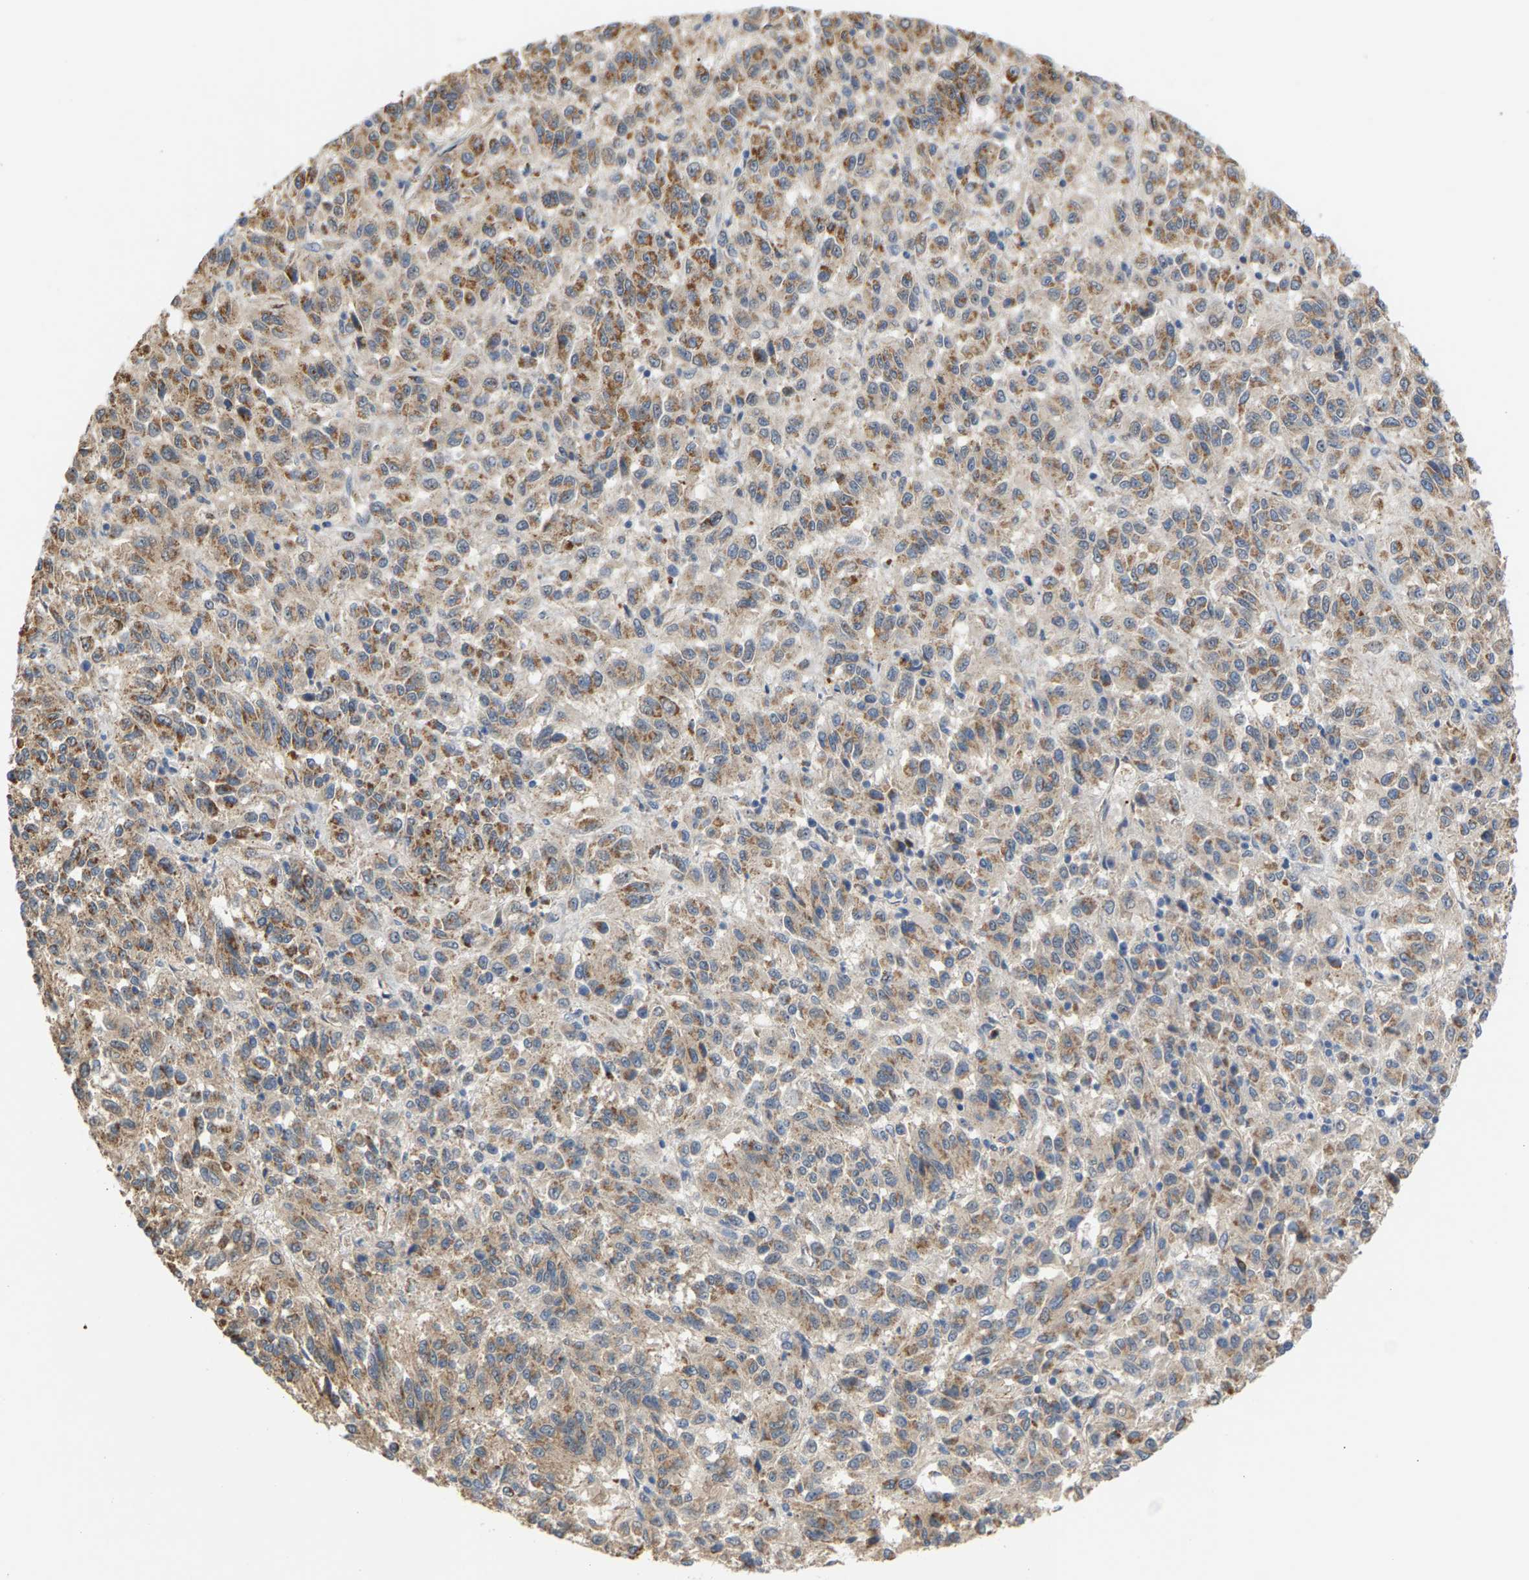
{"staining": {"intensity": "moderate", "quantity": ">75%", "location": "cytoplasmic/membranous"}, "tissue": "melanoma", "cell_type": "Tumor cells", "image_type": "cancer", "snomed": [{"axis": "morphology", "description": "Malignant melanoma, Metastatic site"}, {"axis": "topography", "description": "Lung"}], "caption": "An image of malignant melanoma (metastatic site) stained for a protein exhibits moderate cytoplasmic/membranous brown staining in tumor cells.", "gene": "KRTAP27-1", "patient": {"sex": "male", "age": 64}}